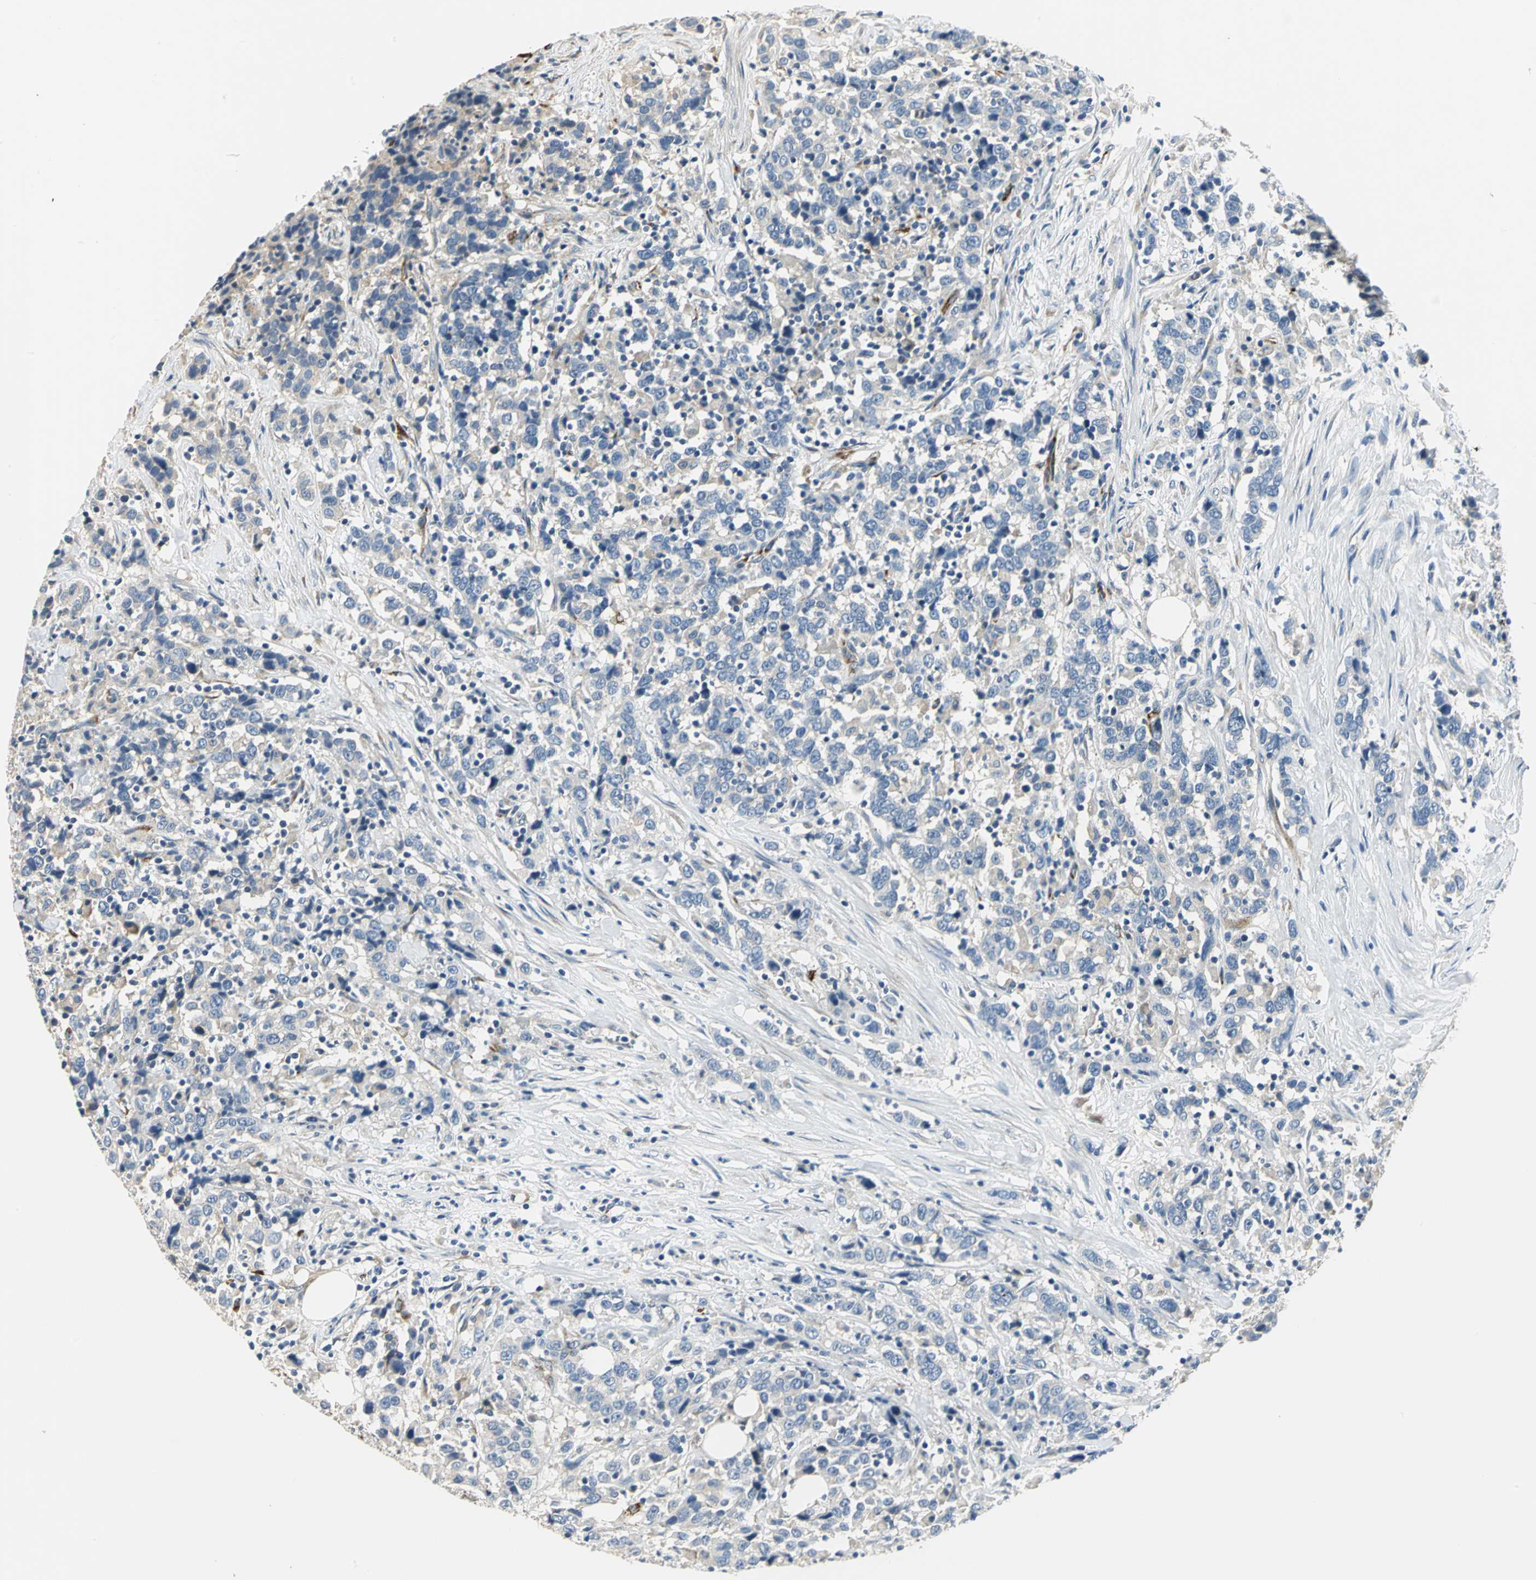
{"staining": {"intensity": "weak", "quantity": ">75%", "location": "cytoplasmic/membranous"}, "tissue": "urothelial cancer", "cell_type": "Tumor cells", "image_type": "cancer", "snomed": [{"axis": "morphology", "description": "Urothelial carcinoma, High grade"}, {"axis": "topography", "description": "Urinary bladder"}], "caption": "DAB (3,3'-diaminobenzidine) immunohistochemical staining of urothelial cancer reveals weak cytoplasmic/membranous protein positivity in approximately >75% of tumor cells. (brown staining indicates protein expression, while blue staining denotes nuclei).", "gene": "B3GNT2", "patient": {"sex": "male", "age": 61}}